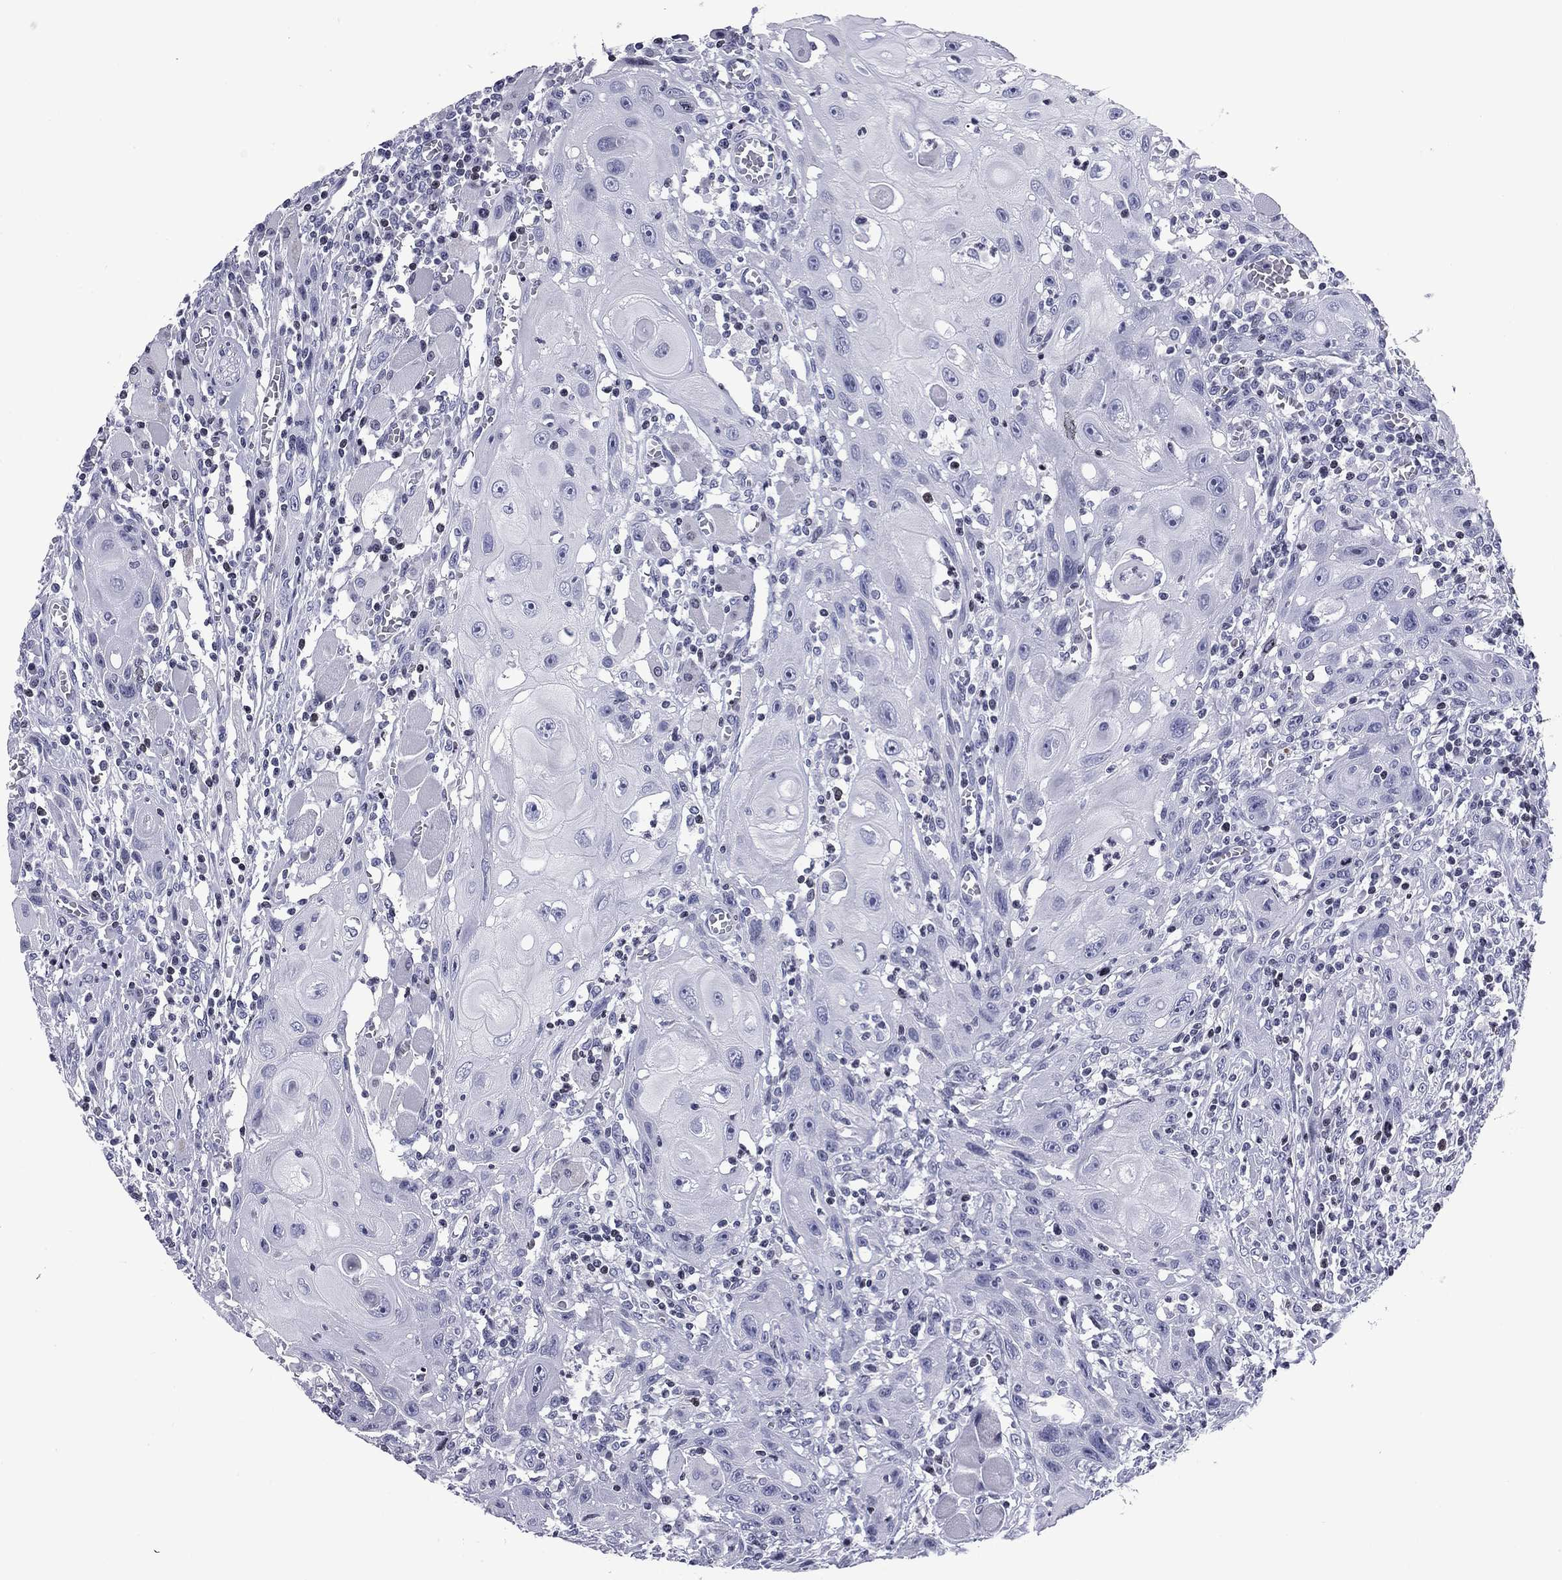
{"staining": {"intensity": "negative", "quantity": "none", "location": "none"}, "tissue": "head and neck cancer", "cell_type": "Tumor cells", "image_type": "cancer", "snomed": [{"axis": "morphology", "description": "Normal tissue, NOS"}, {"axis": "morphology", "description": "Squamous cell carcinoma, NOS"}, {"axis": "topography", "description": "Oral tissue"}, {"axis": "topography", "description": "Head-Neck"}], "caption": "Tumor cells show no significant staining in head and neck cancer.", "gene": "CCDC144A", "patient": {"sex": "male", "age": 71}}